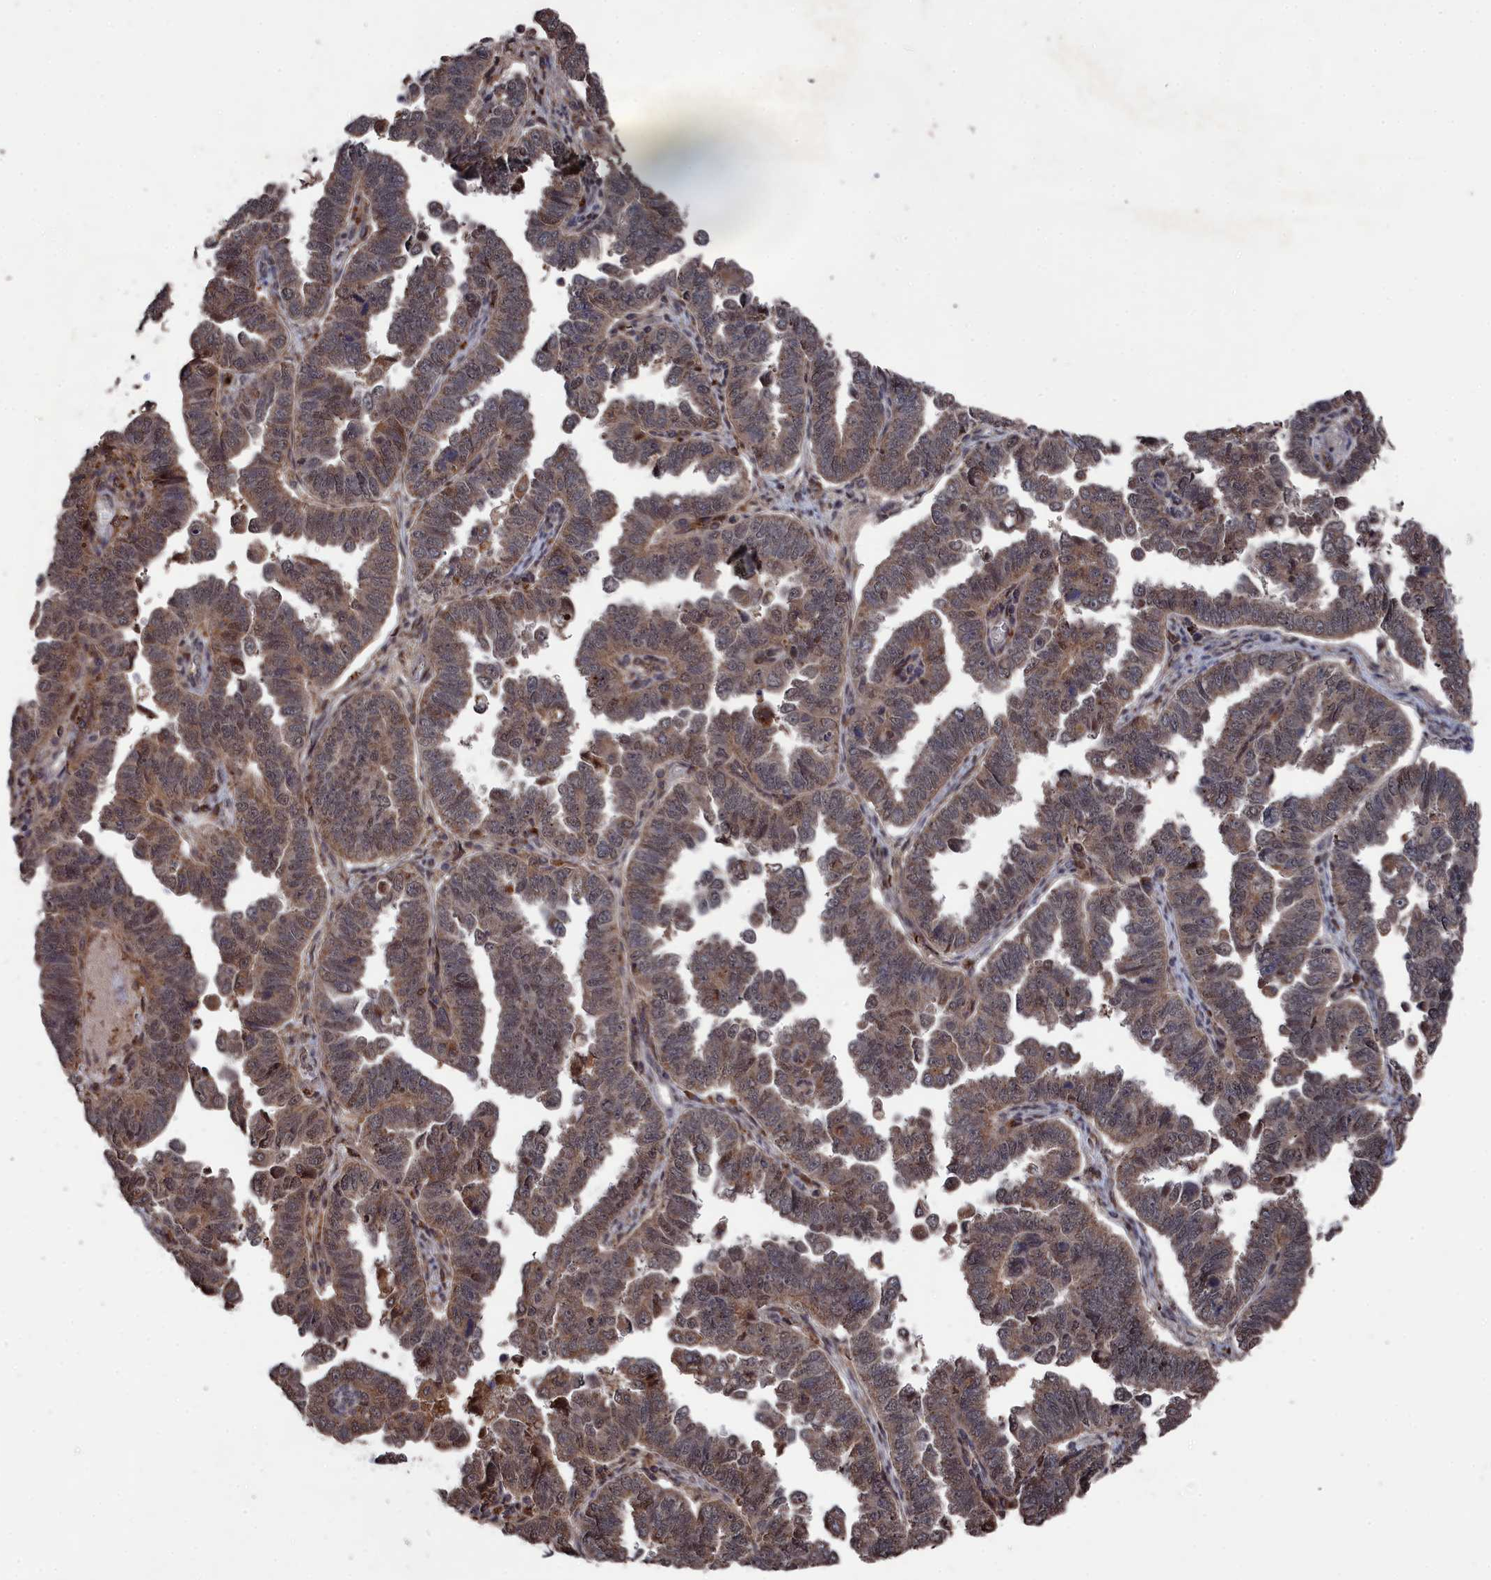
{"staining": {"intensity": "moderate", "quantity": "25%-75%", "location": "cytoplasmic/membranous,nuclear"}, "tissue": "endometrial cancer", "cell_type": "Tumor cells", "image_type": "cancer", "snomed": [{"axis": "morphology", "description": "Adenocarcinoma, NOS"}, {"axis": "topography", "description": "Endometrium"}], "caption": "Adenocarcinoma (endometrial) stained with a brown dye displays moderate cytoplasmic/membranous and nuclear positive positivity in about 25%-75% of tumor cells.", "gene": "CEACAM21", "patient": {"sex": "female", "age": 75}}